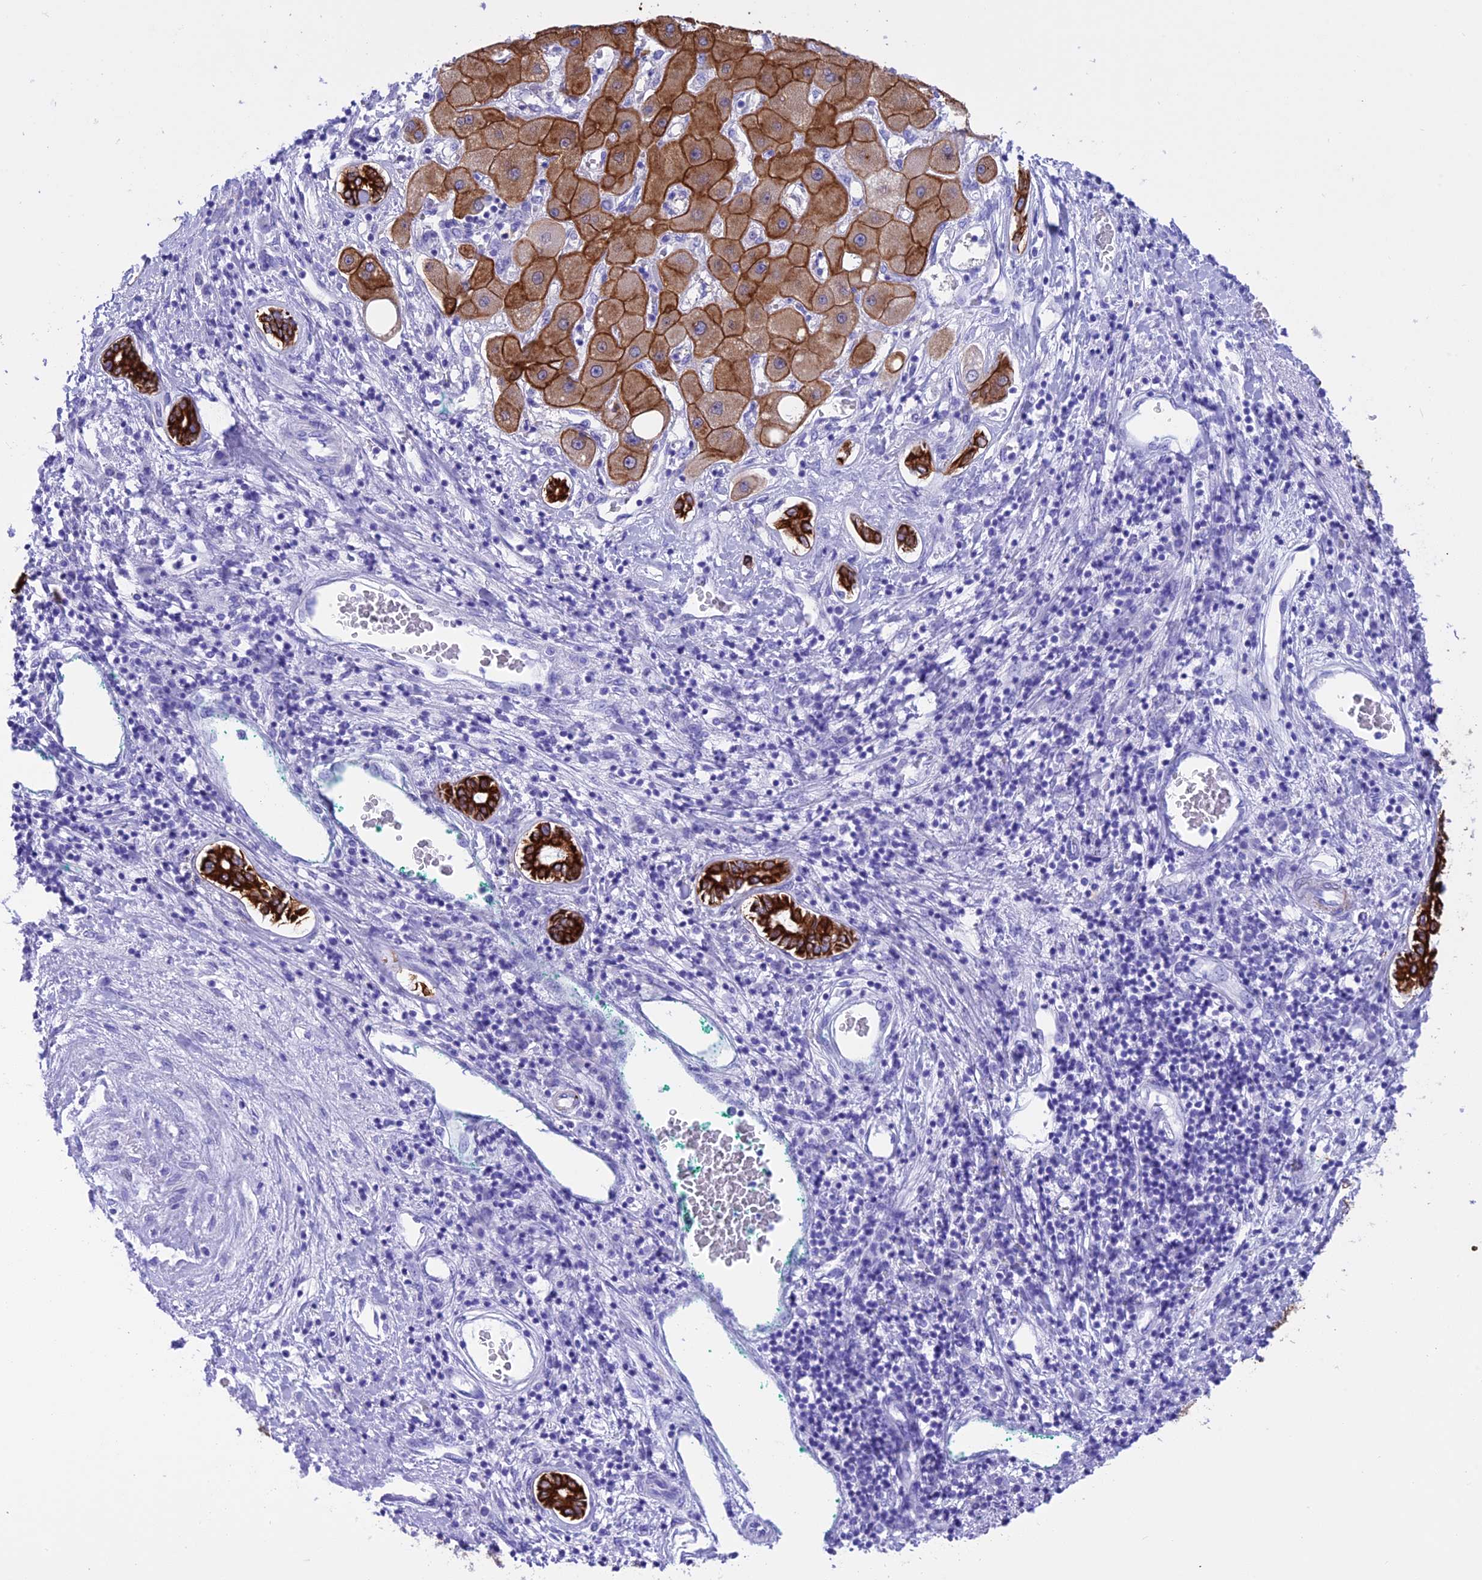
{"staining": {"intensity": "strong", "quantity": ">75%", "location": "cytoplasmic/membranous"}, "tissue": "liver cancer", "cell_type": "Tumor cells", "image_type": "cancer", "snomed": [{"axis": "morphology", "description": "Carcinoma, Hepatocellular, NOS"}, {"axis": "topography", "description": "Liver"}], "caption": "High-magnification brightfield microscopy of liver cancer (hepatocellular carcinoma) stained with DAB (brown) and counterstained with hematoxylin (blue). tumor cells exhibit strong cytoplasmic/membranous expression is seen in about>75% of cells. The staining was performed using DAB (3,3'-diaminobenzidine), with brown indicating positive protein expression. Nuclei are stained blue with hematoxylin.", "gene": "VPS52", "patient": {"sex": "male", "age": 65}}